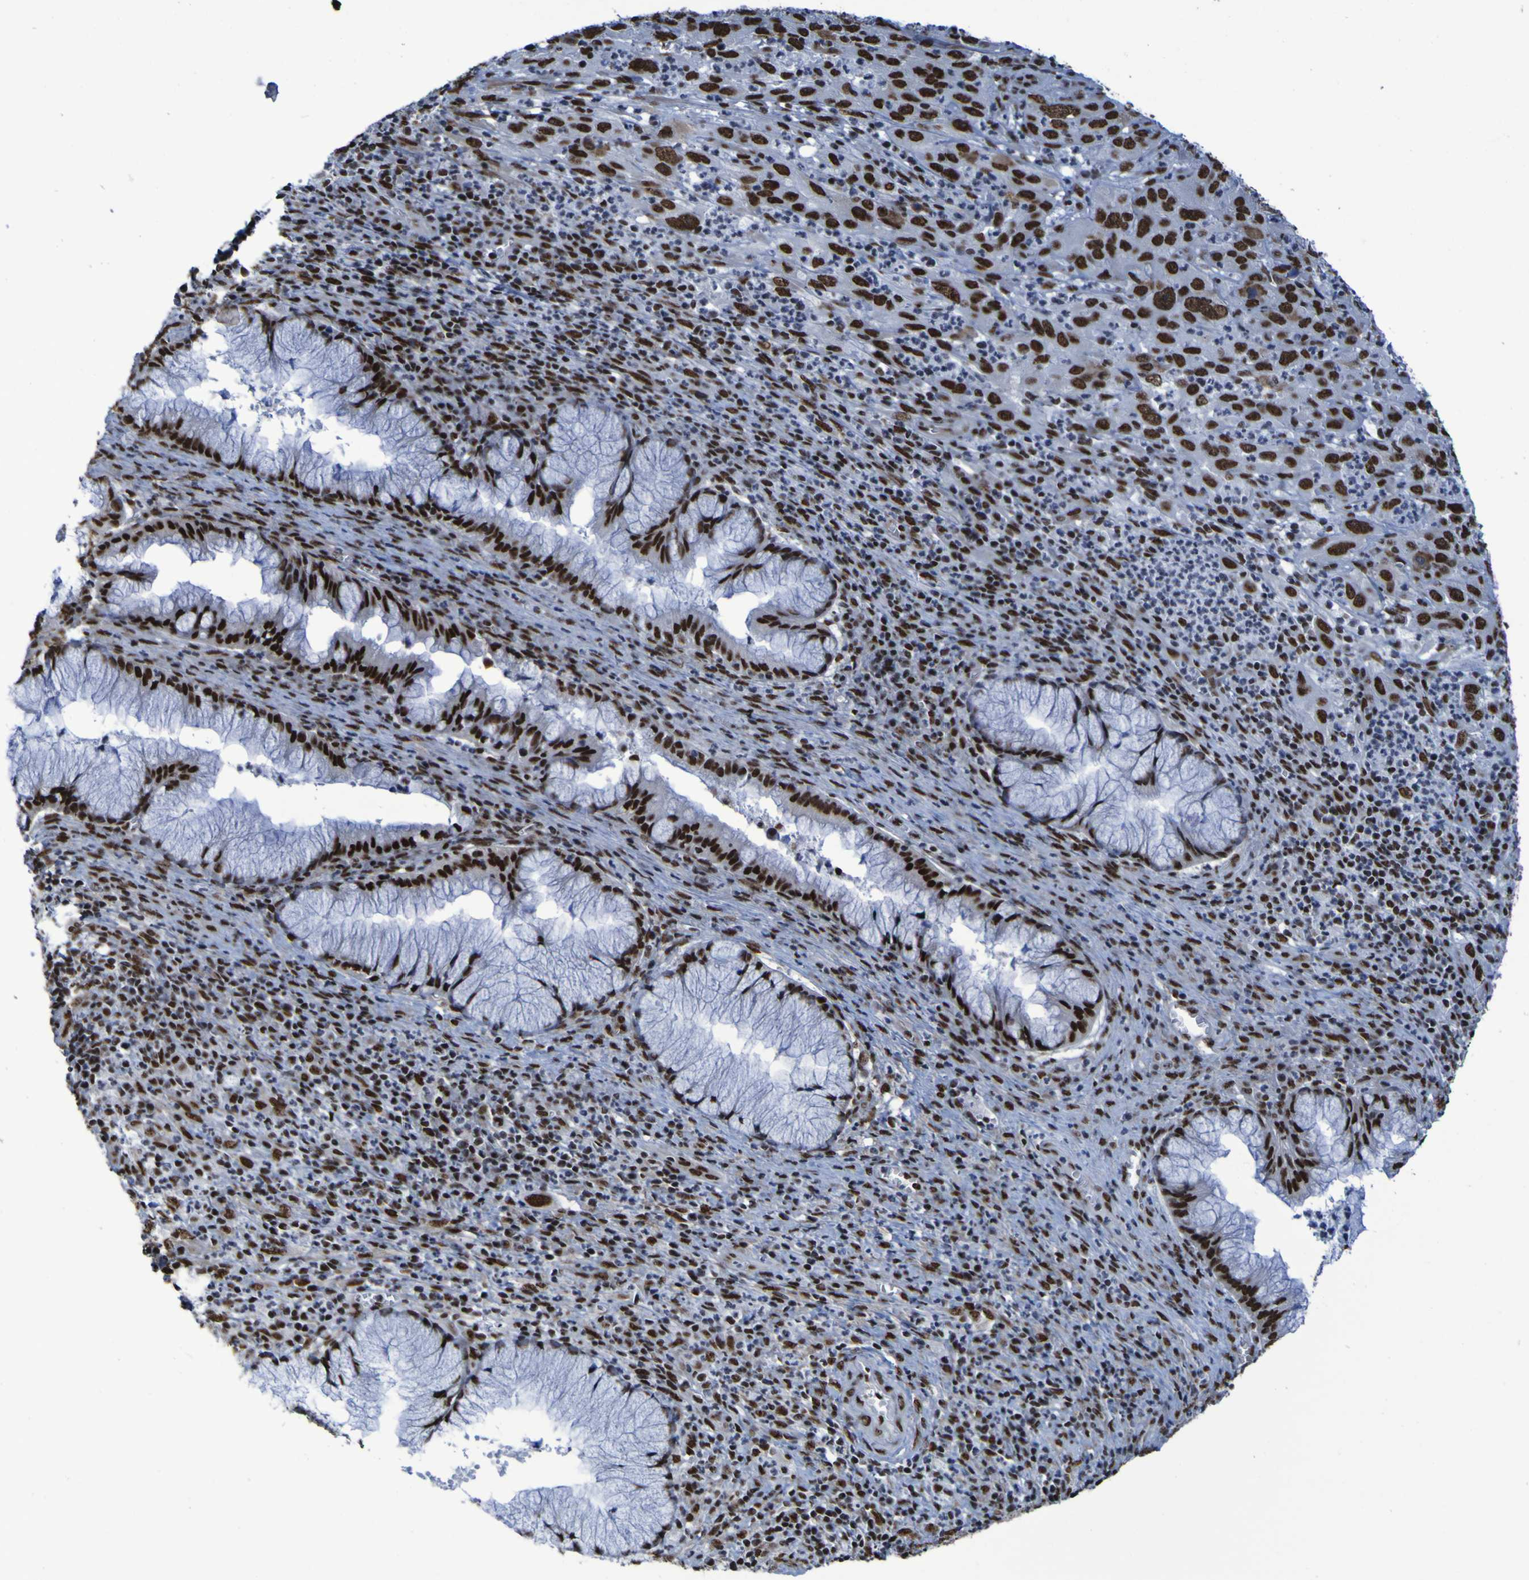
{"staining": {"intensity": "strong", "quantity": ">75%", "location": "nuclear"}, "tissue": "cervical cancer", "cell_type": "Tumor cells", "image_type": "cancer", "snomed": [{"axis": "morphology", "description": "Squamous cell carcinoma, NOS"}, {"axis": "topography", "description": "Cervix"}], "caption": "High-magnification brightfield microscopy of cervical cancer stained with DAB (brown) and counterstained with hematoxylin (blue). tumor cells exhibit strong nuclear staining is seen in approximately>75% of cells.", "gene": "HNRNPR", "patient": {"sex": "female", "age": 32}}